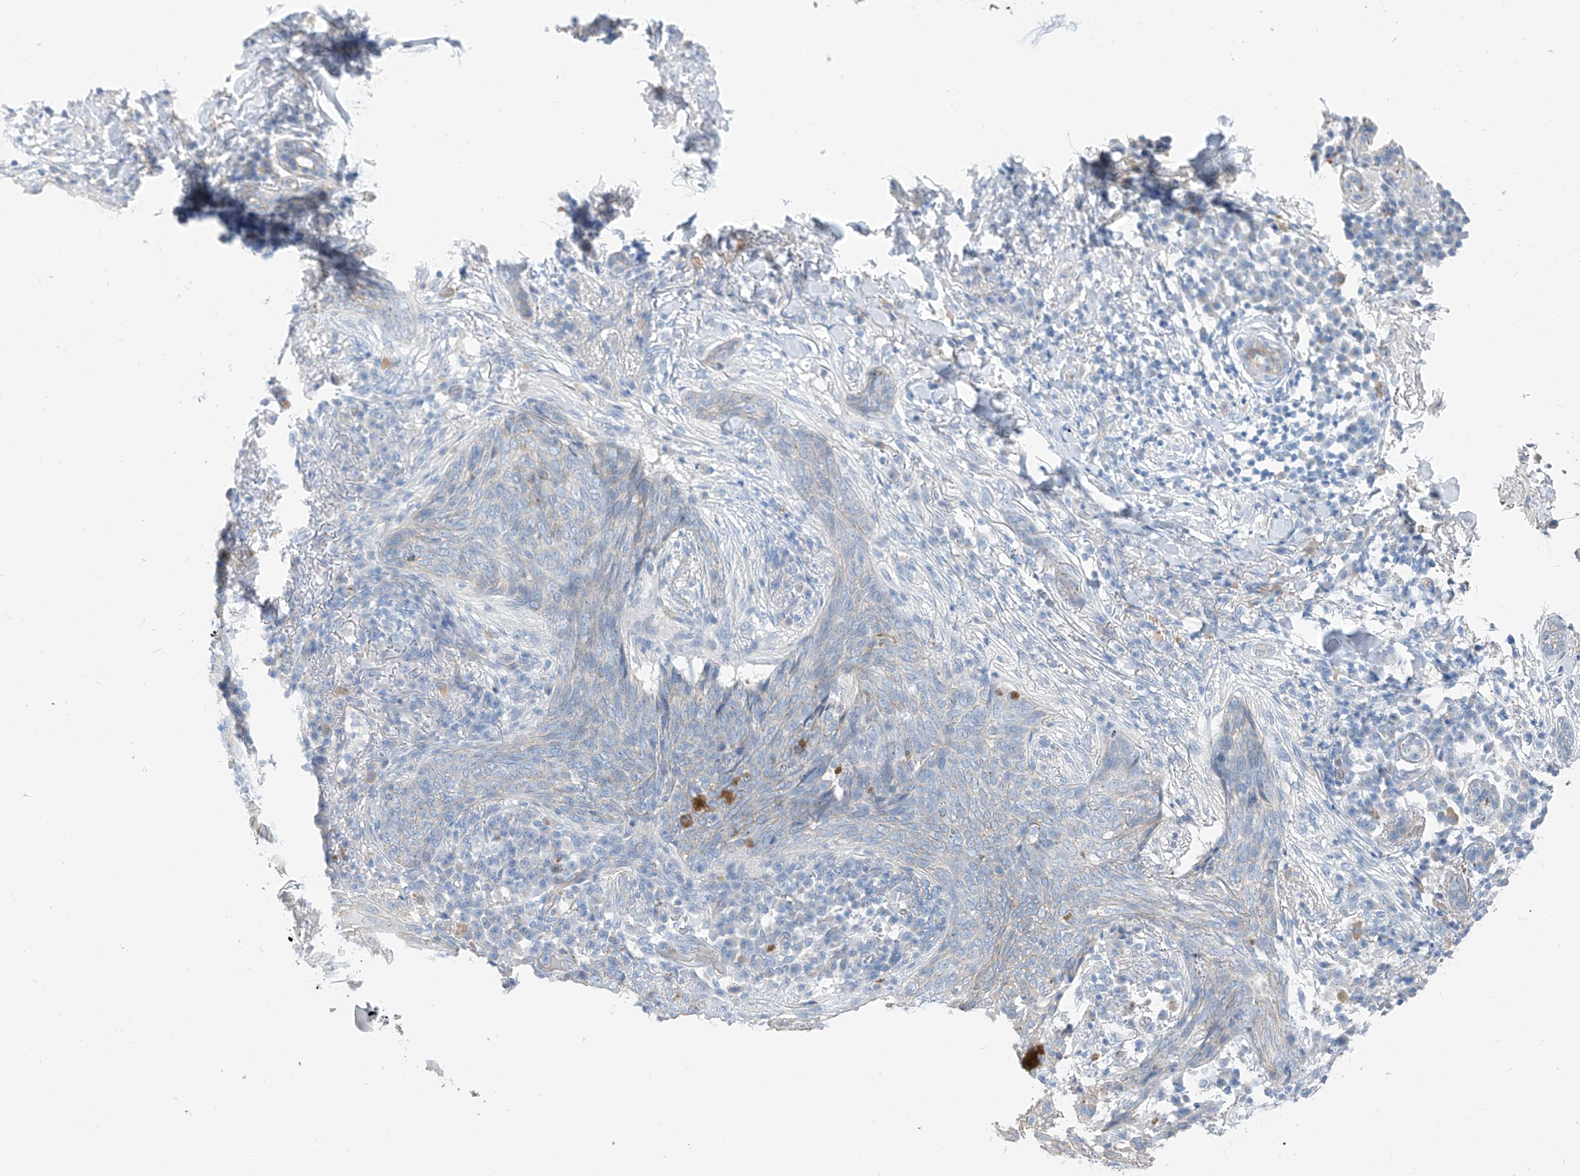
{"staining": {"intensity": "negative", "quantity": "none", "location": "none"}, "tissue": "skin cancer", "cell_type": "Tumor cells", "image_type": "cancer", "snomed": [{"axis": "morphology", "description": "Basal cell carcinoma"}, {"axis": "topography", "description": "Skin"}], "caption": "The photomicrograph shows no significant positivity in tumor cells of skin cancer.", "gene": "ITGA9", "patient": {"sex": "male", "age": 85}}